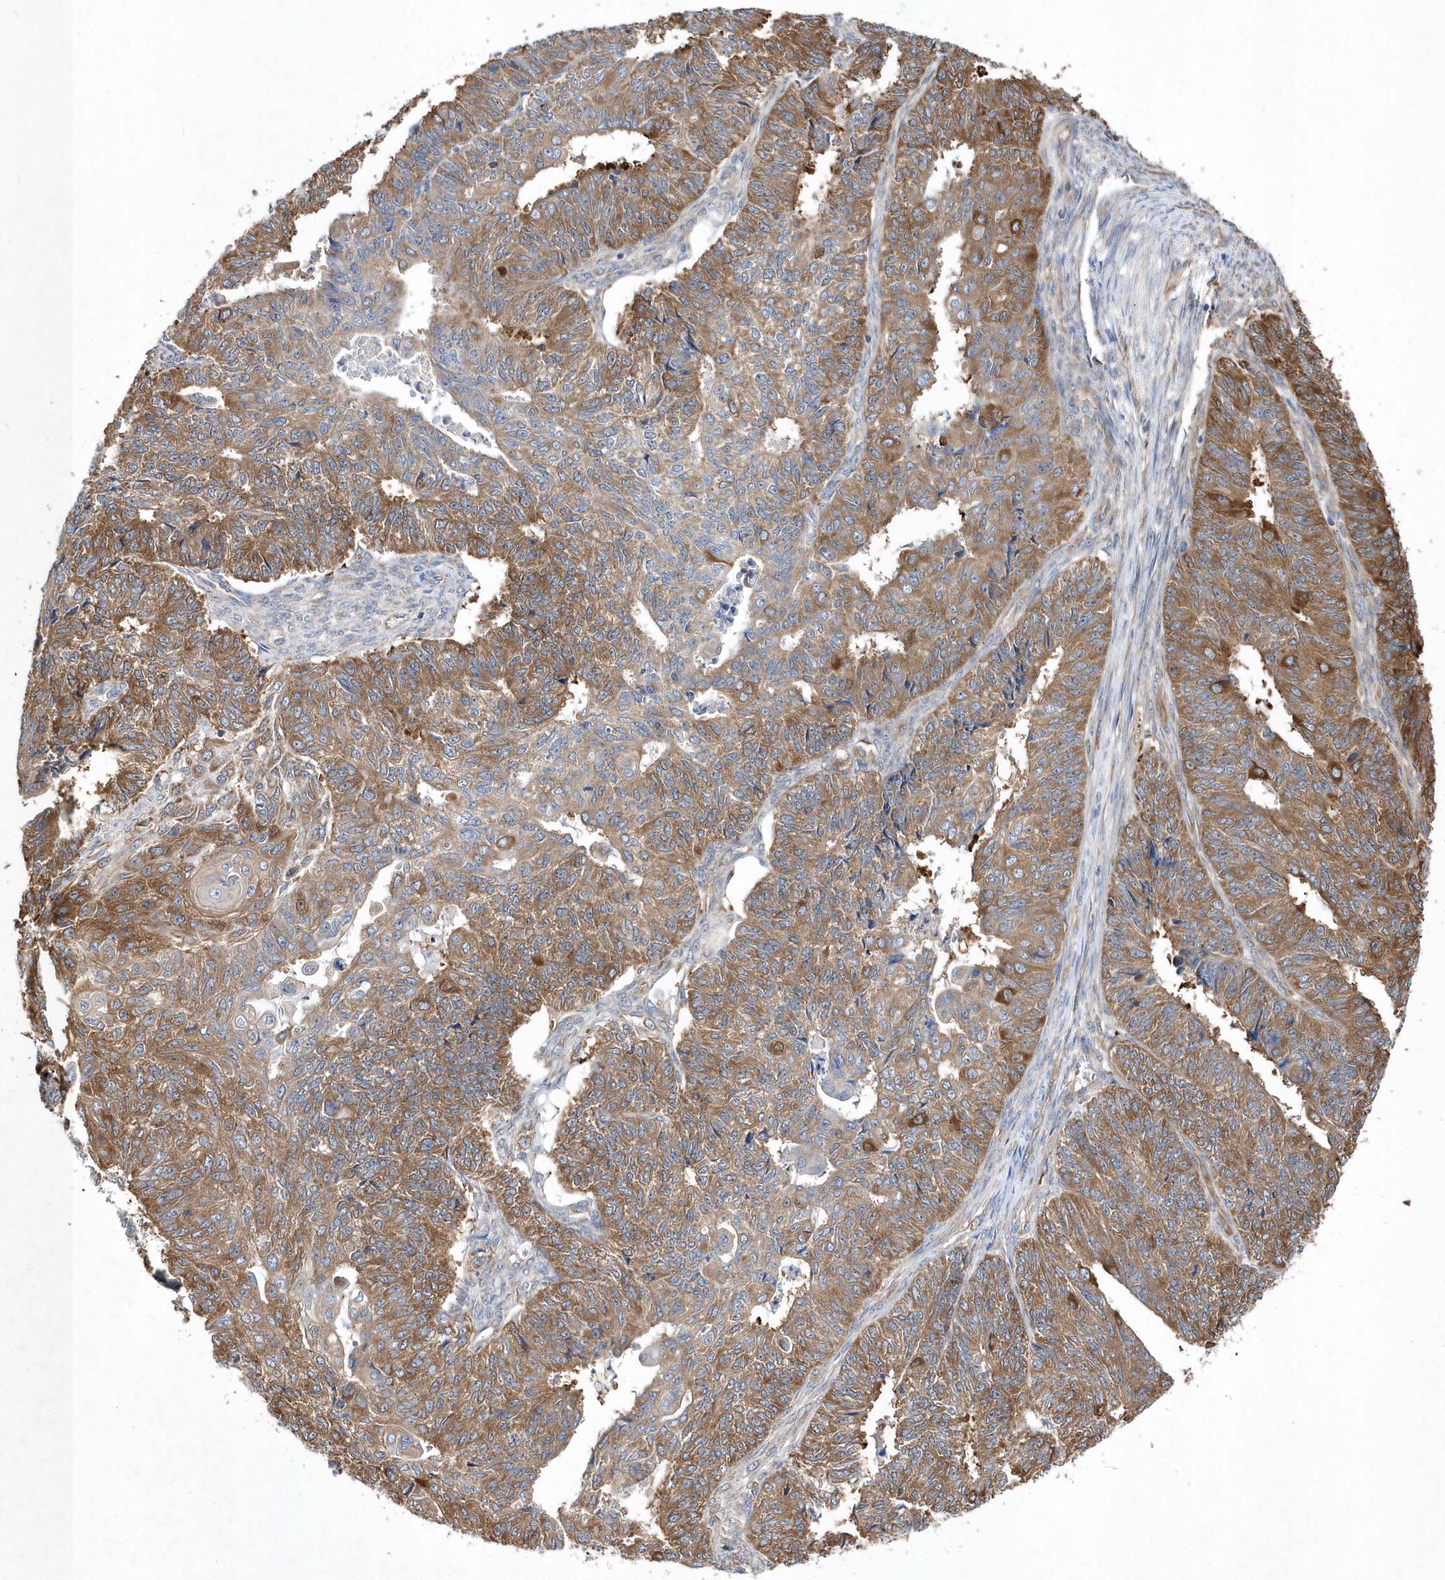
{"staining": {"intensity": "moderate", "quantity": ">75%", "location": "cytoplasmic/membranous"}, "tissue": "endometrial cancer", "cell_type": "Tumor cells", "image_type": "cancer", "snomed": [{"axis": "morphology", "description": "Adenocarcinoma, NOS"}, {"axis": "topography", "description": "Endometrium"}], "caption": "Immunohistochemistry photomicrograph of human endometrial cancer (adenocarcinoma) stained for a protein (brown), which shows medium levels of moderate cytoplasmic/membranous staining in about >75% of tumor cells.", "gene": "JKAMP", "patient": {"sex": "female", "age": 32}}